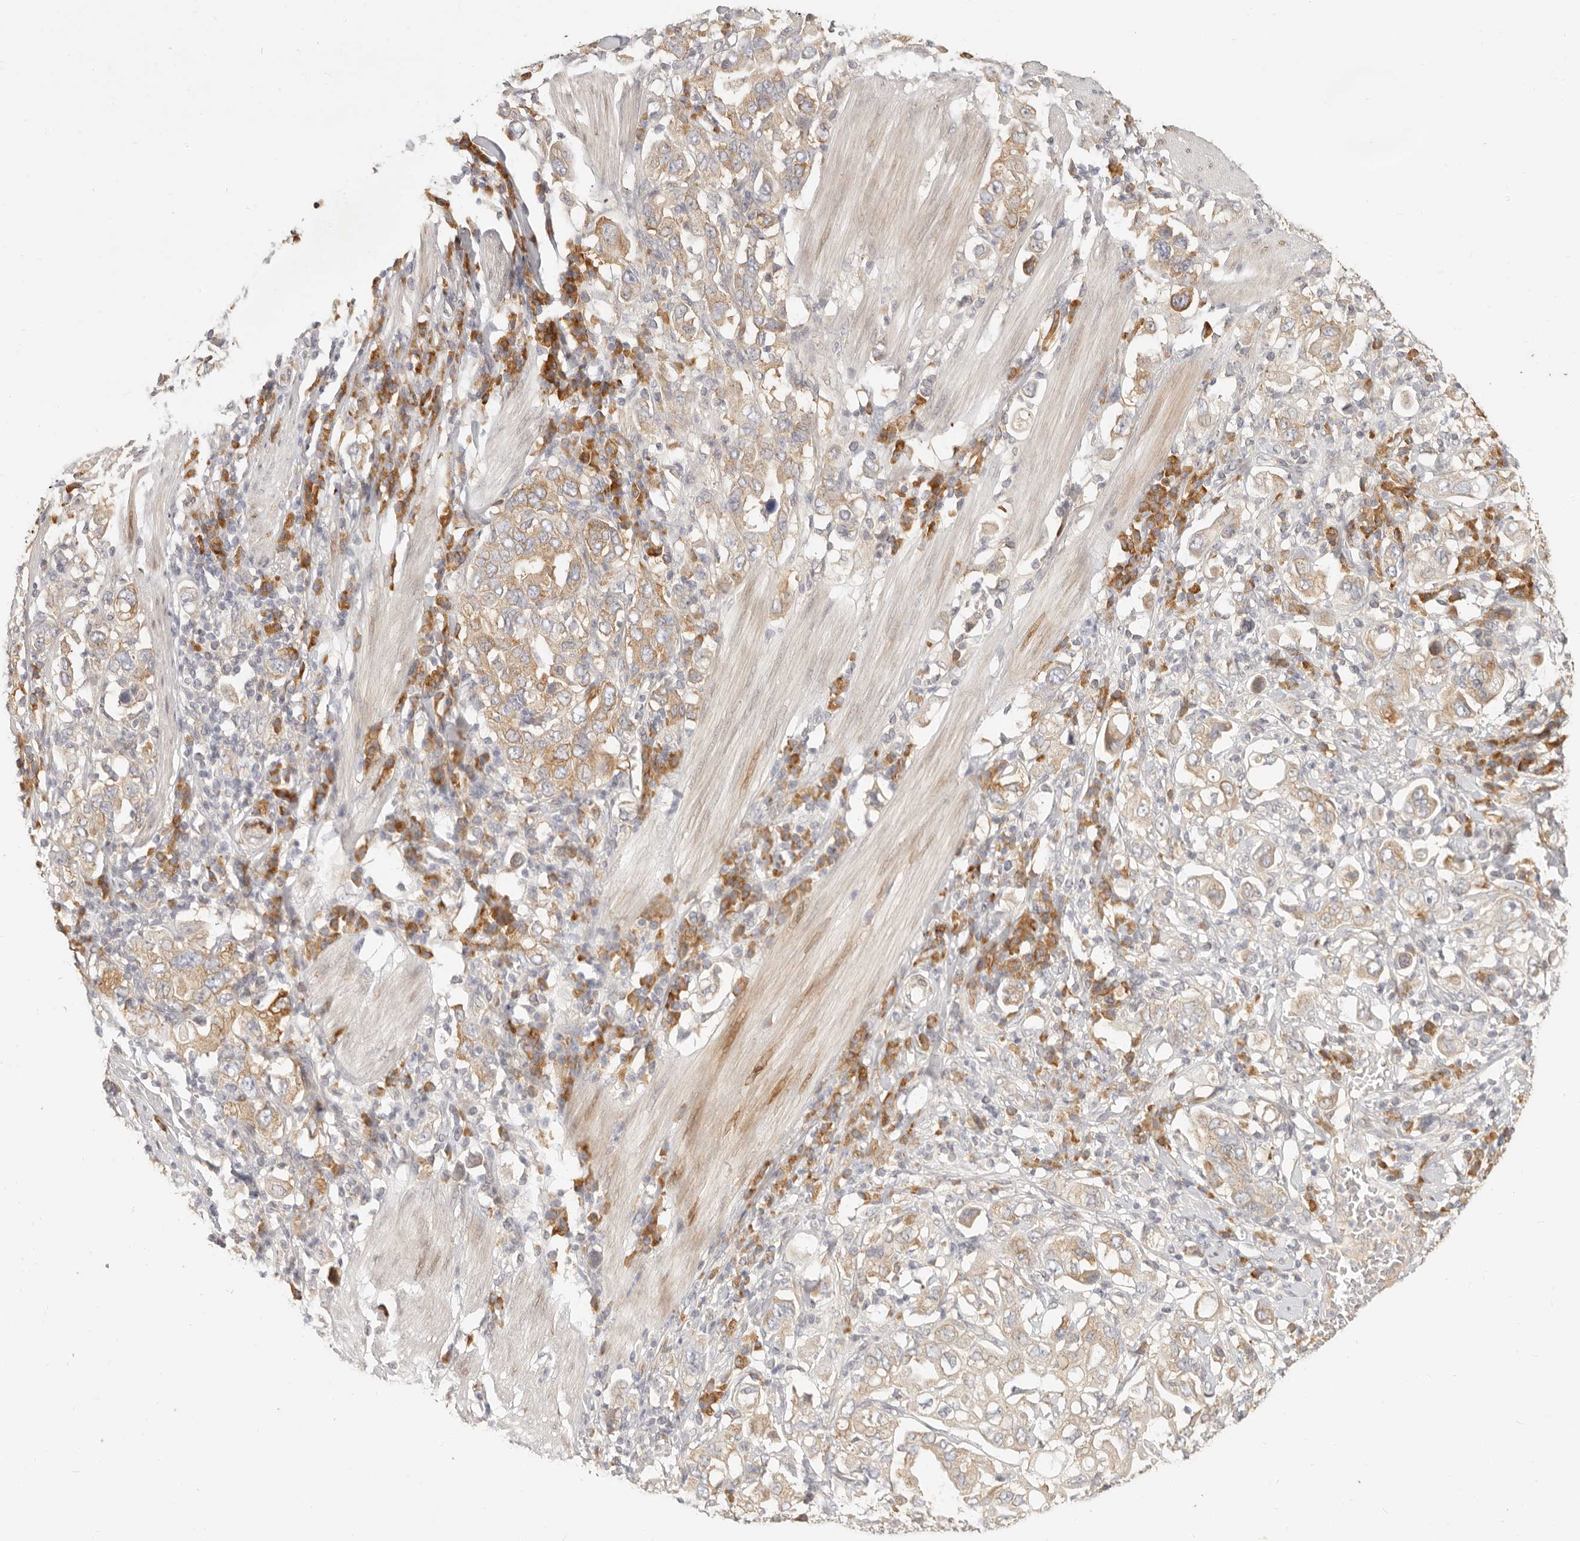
{"staining": {"intensity": "moderate", "quantity": ">75%", "location": "cytoplasmic/membranous"}, "tissue": "stomach cancer", "cell_type": "Tumor cells", "image_type": "cancer", "snomed": [{"axis": "morphology", "description": "Adenocarcinoma, NOS"}, {"axis": "topography", "description": "Stomach, upper"}], "caption": "Protein staining by IHC demonstrates moderate cytoplasmic/membranous expression in about >75% of tumor cells in stomach cancer (adenocarcinoma).", "gene": "PABPC4", "patient": {"sex": "male", "age": 62}}